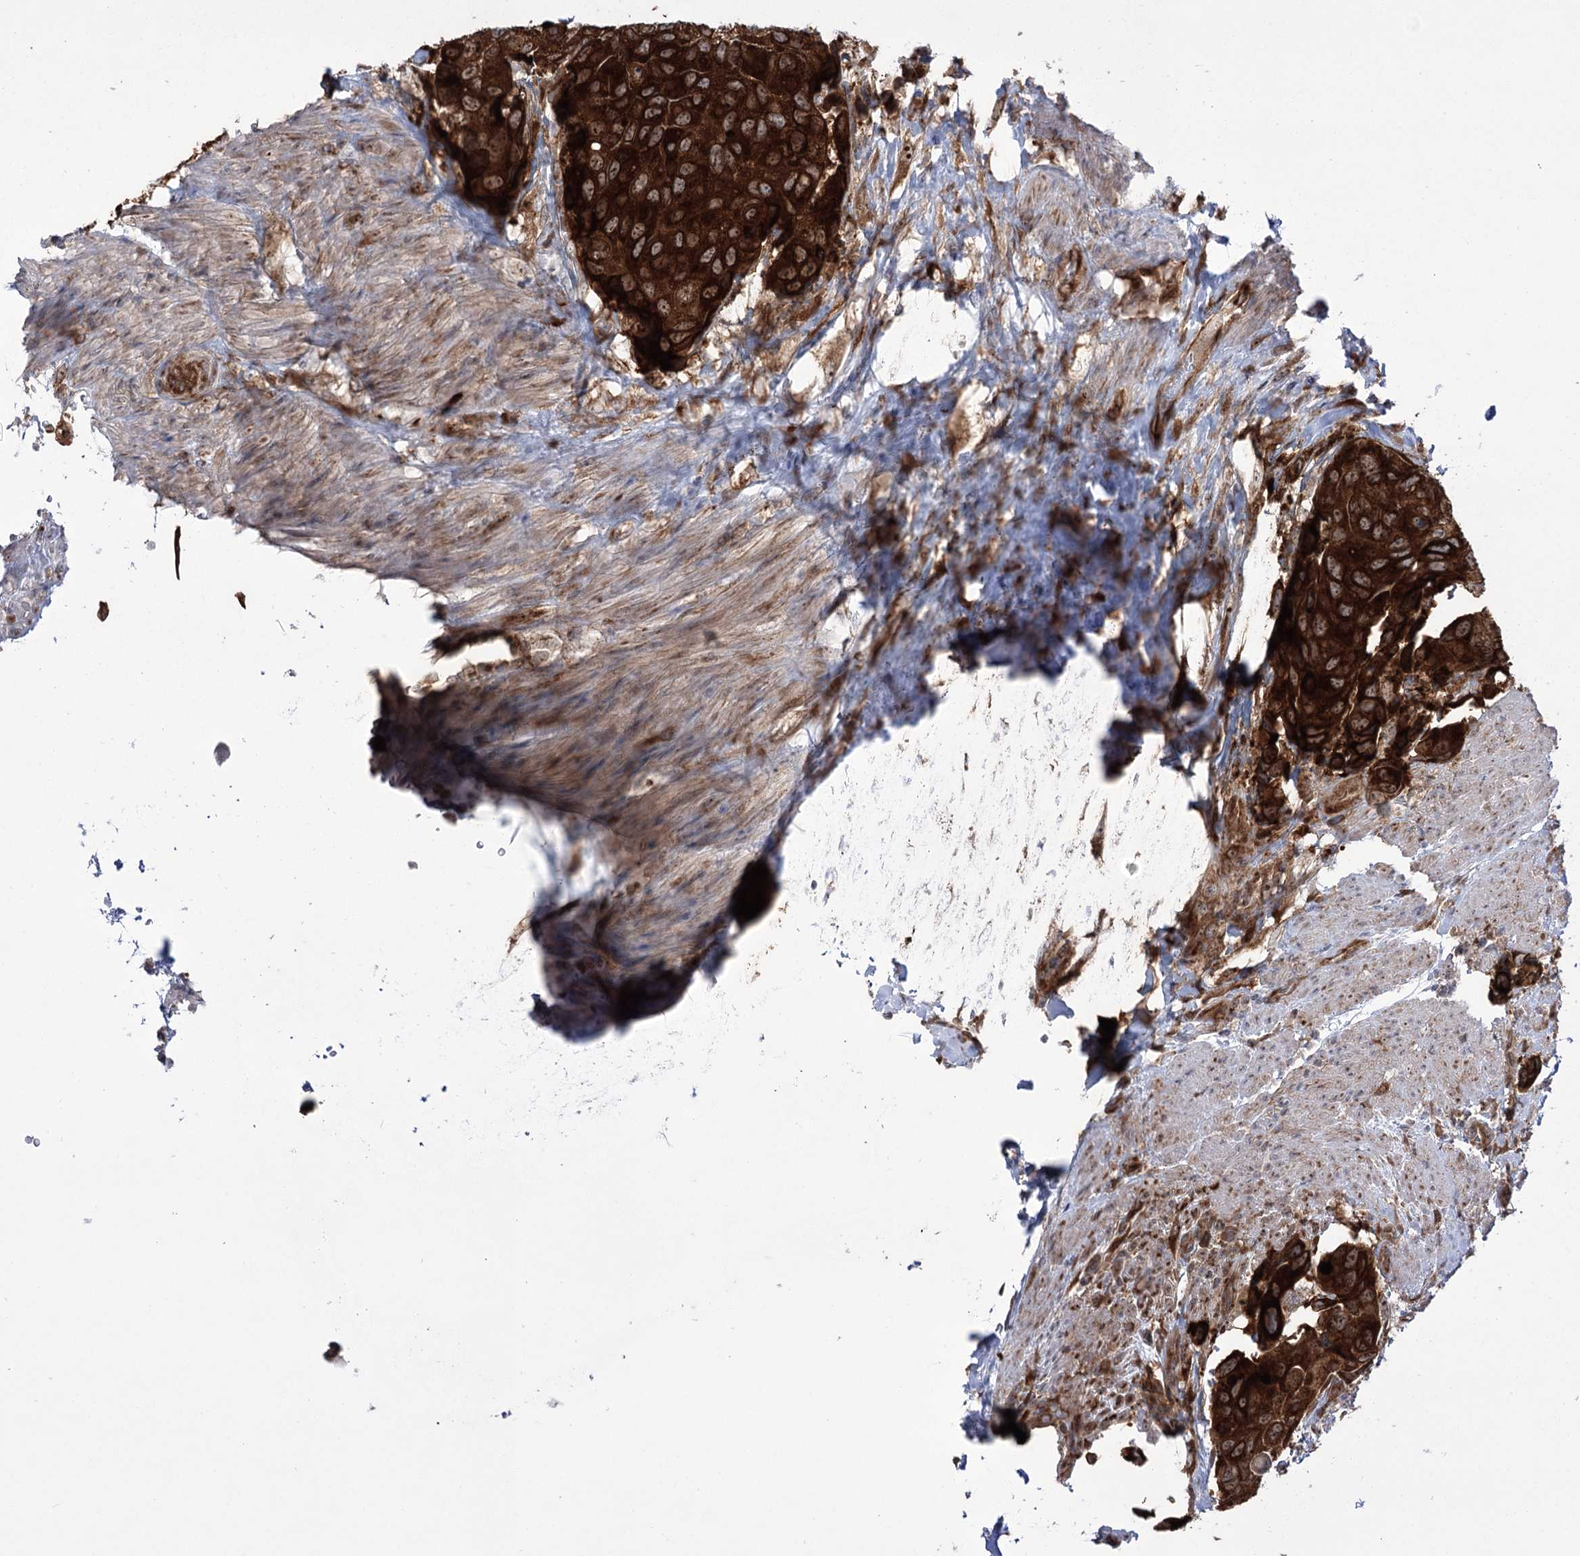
{"staining": {"intensity": "strong", "quantity": ">75%", "location": "cytoplasmic/membranous"}, "tissue": "urothelial cancer", "cell_type": "Tumor cells", "image_type": "cancer", "snomed": [{"axis": "morphology", "description": "Urothelial carcinoma, High grade"}, {"axis": "topography", "description": "Urinary bladder"}], "caption": "The histopathology image exhibits immunohistochemical staining of high-grade urothelial carcinoma. There is strong cytoplasmic/membranous staining is identified in approximately >75% of tumor cells.", "gene": "ZNF622", "patient": {"sex": "male", "age": 74}}